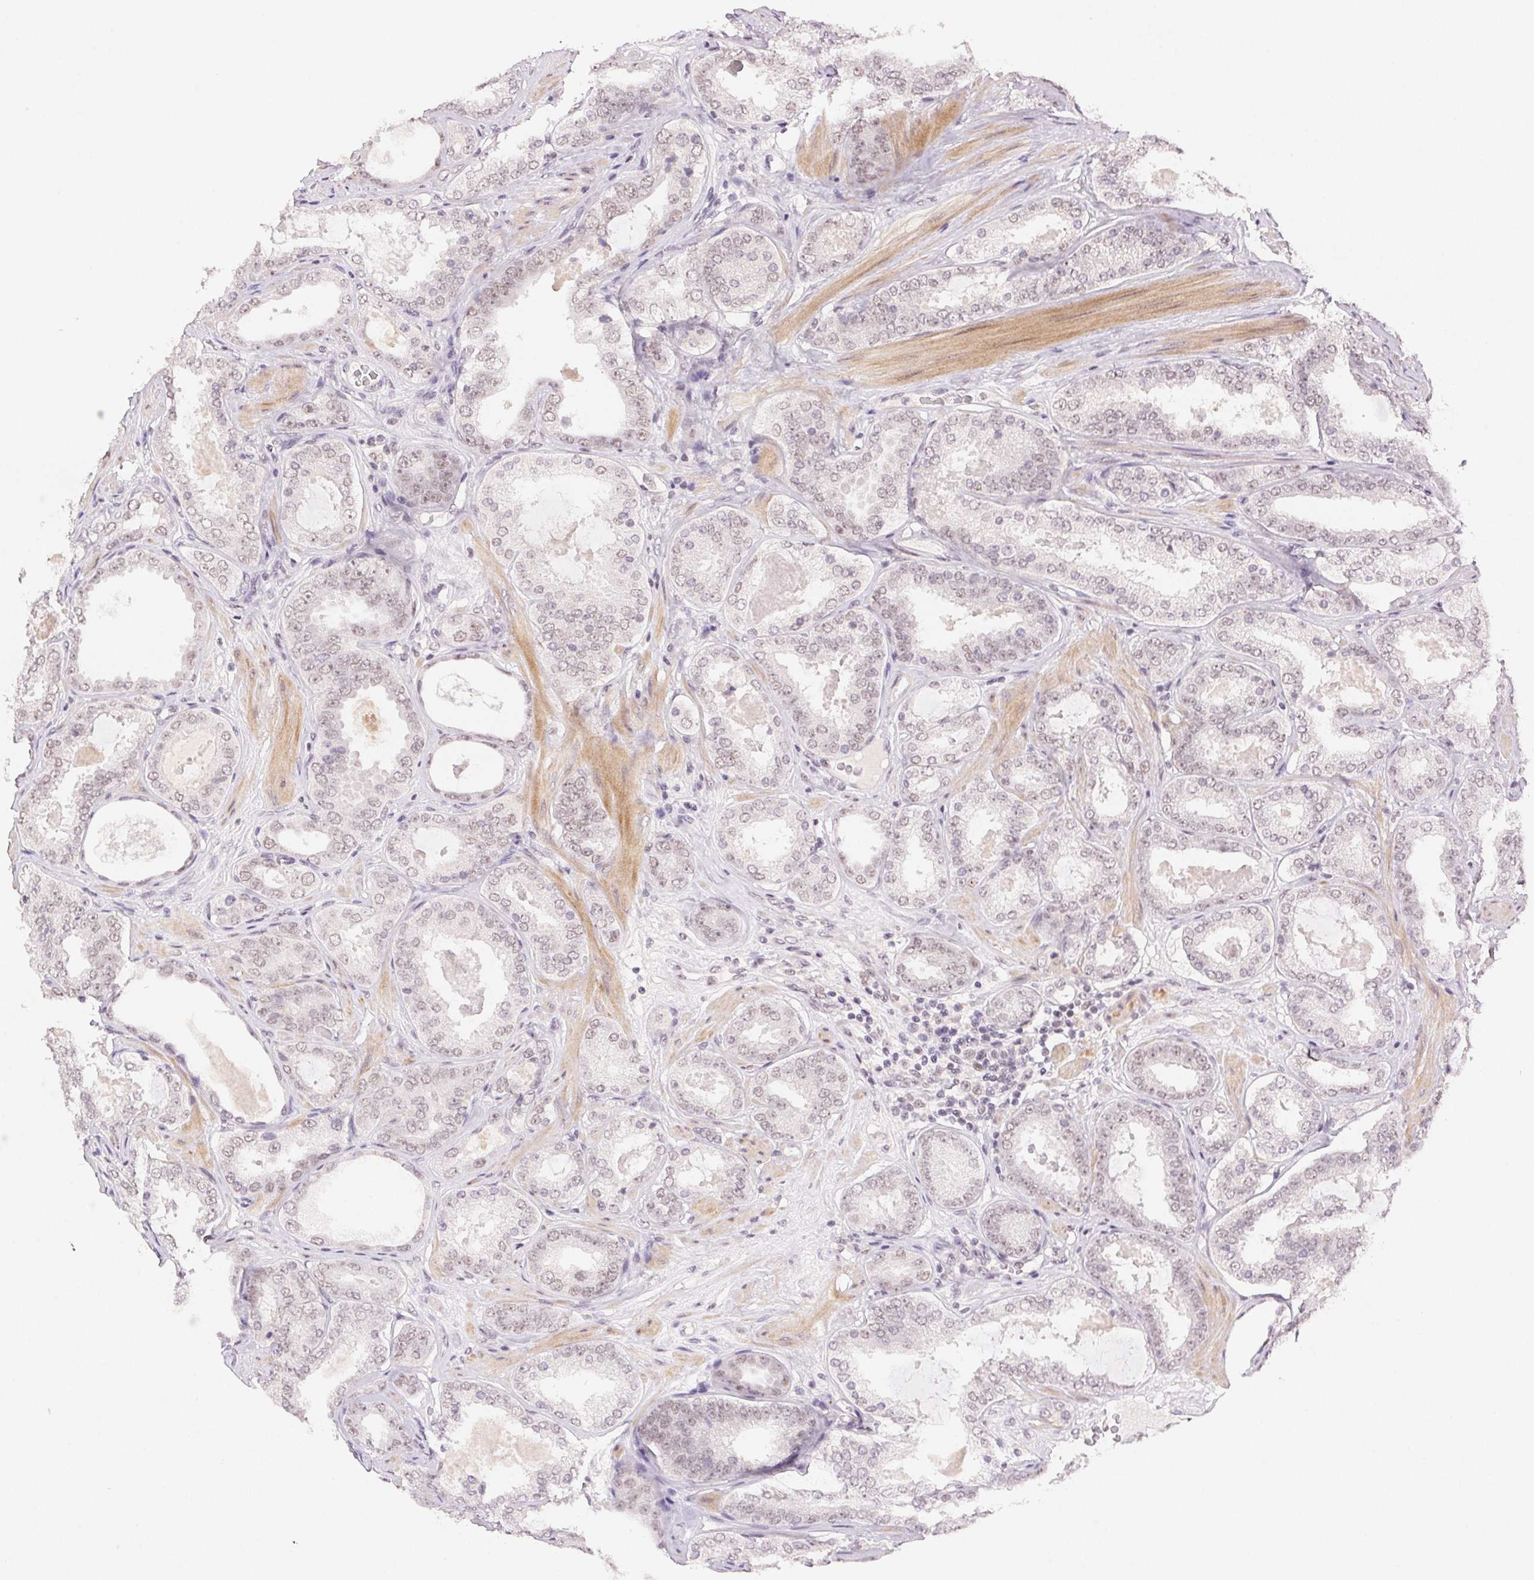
{"staining": {"intensity": "weak", "quantity": "<25%", "location": "nuclear"}, "tissue": "prostate cancer", "cell_type": "Tumor cells", "image_type": "cancer", "snomed": [{"axis": "morphology", "description": "Adenocarcinoma, High grade"}, {"axis": "topography", "description": "Prostate"}], "caption": "Adenocarcinoma (high-grade) (prostate) was stained to show a protein in brown. There is no significant staining in tumor cells.", "gene": "PRPF18", "patient": {"sex": "male", "age": 63}}